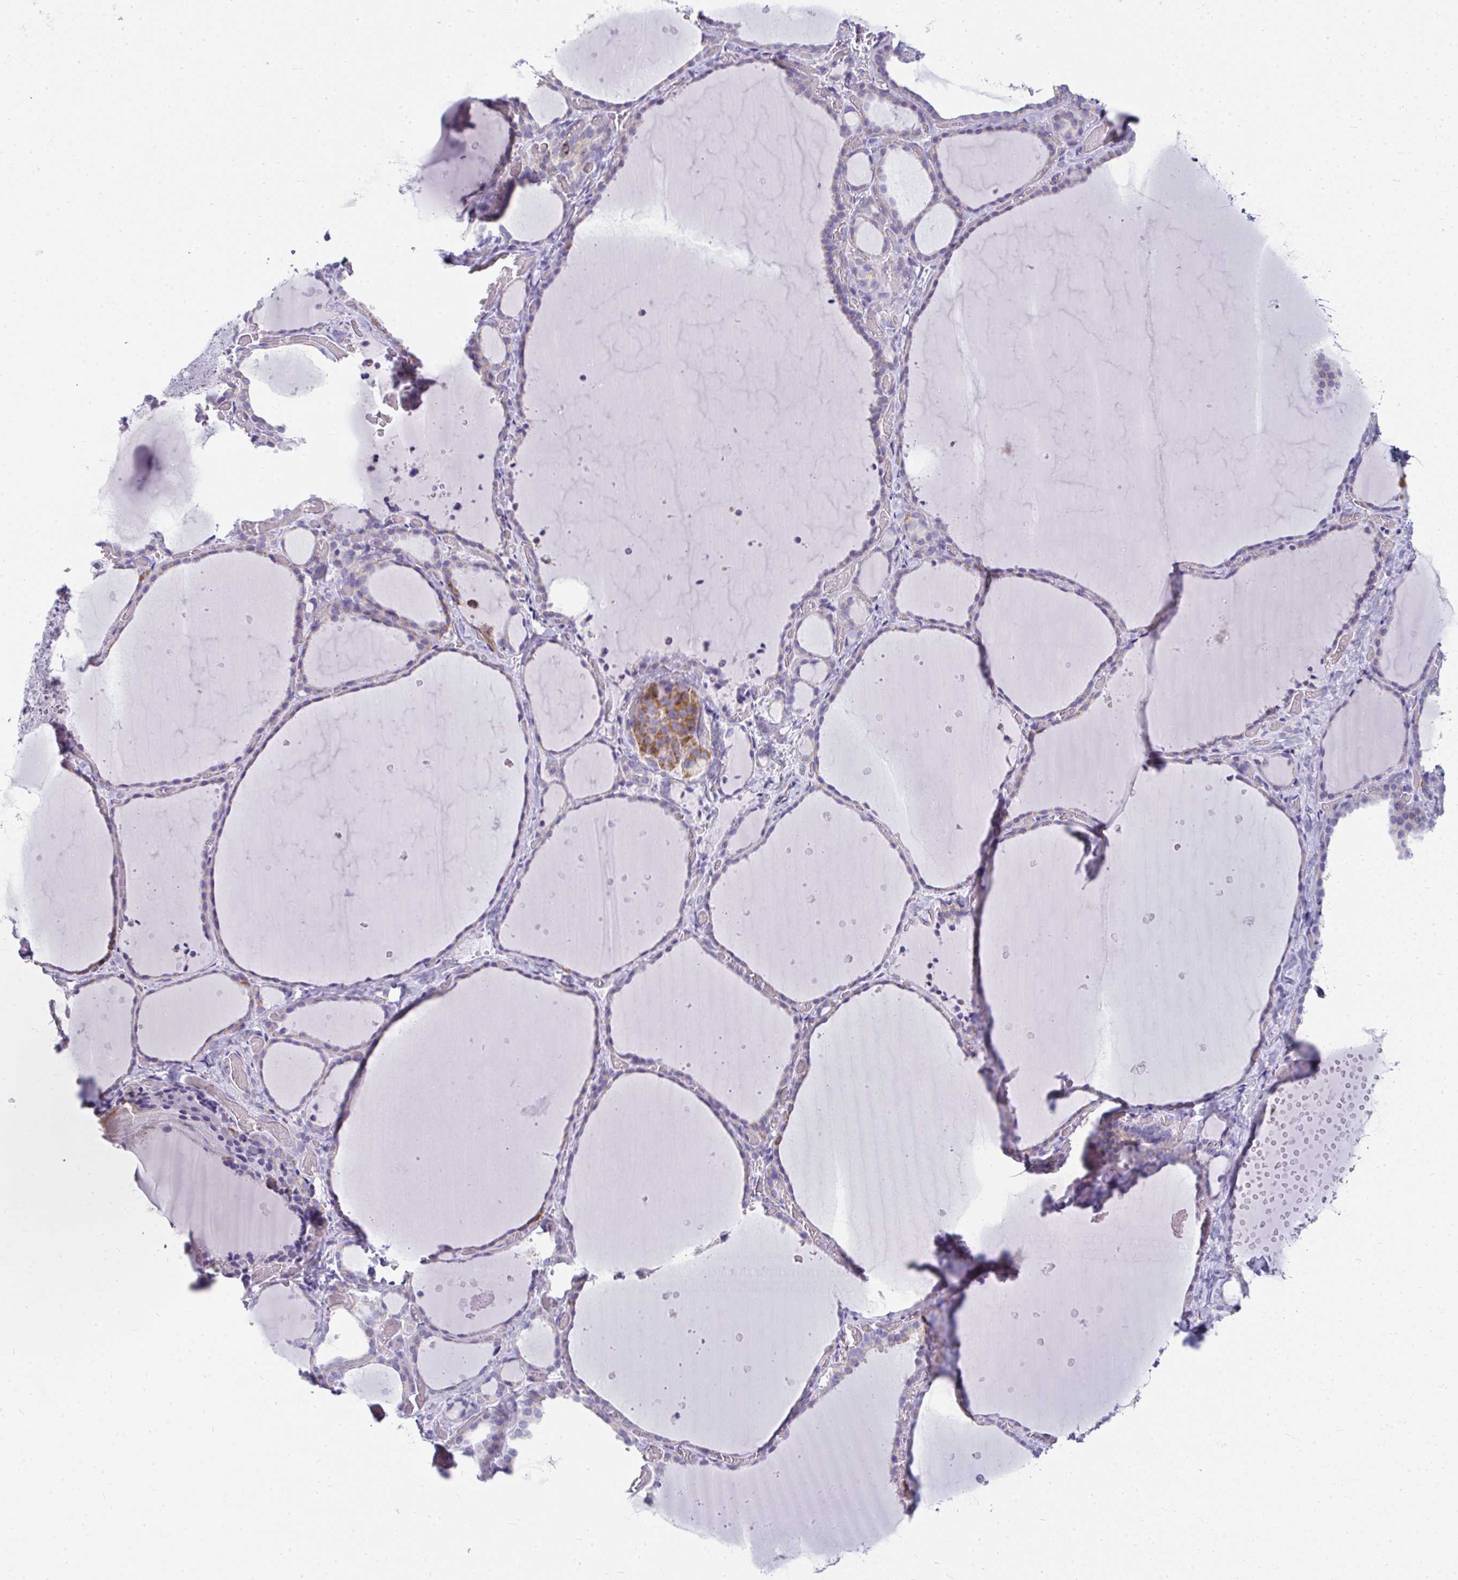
{"staining": {"intensity": "moderate", "quantity": "<25%", "location": "cytoplasmic/membranous"}, "tissue": "thyroid gland", "cell_type": "Glandular cells", "image_type": "normal", "snomed": [{"axis": "morphology", "description": "Normal tissue, NOS"}, {"axis": "topography", "description": "Thyroid gland"}], "caption": "Protein staining exhibits moderate cytoplasmic/membranous positivity in approximately <25% of glandular cells in unremarkable thyroid gland.", "gene": "SLC6A1", "patient": {"sex": "female", "age": 36}}